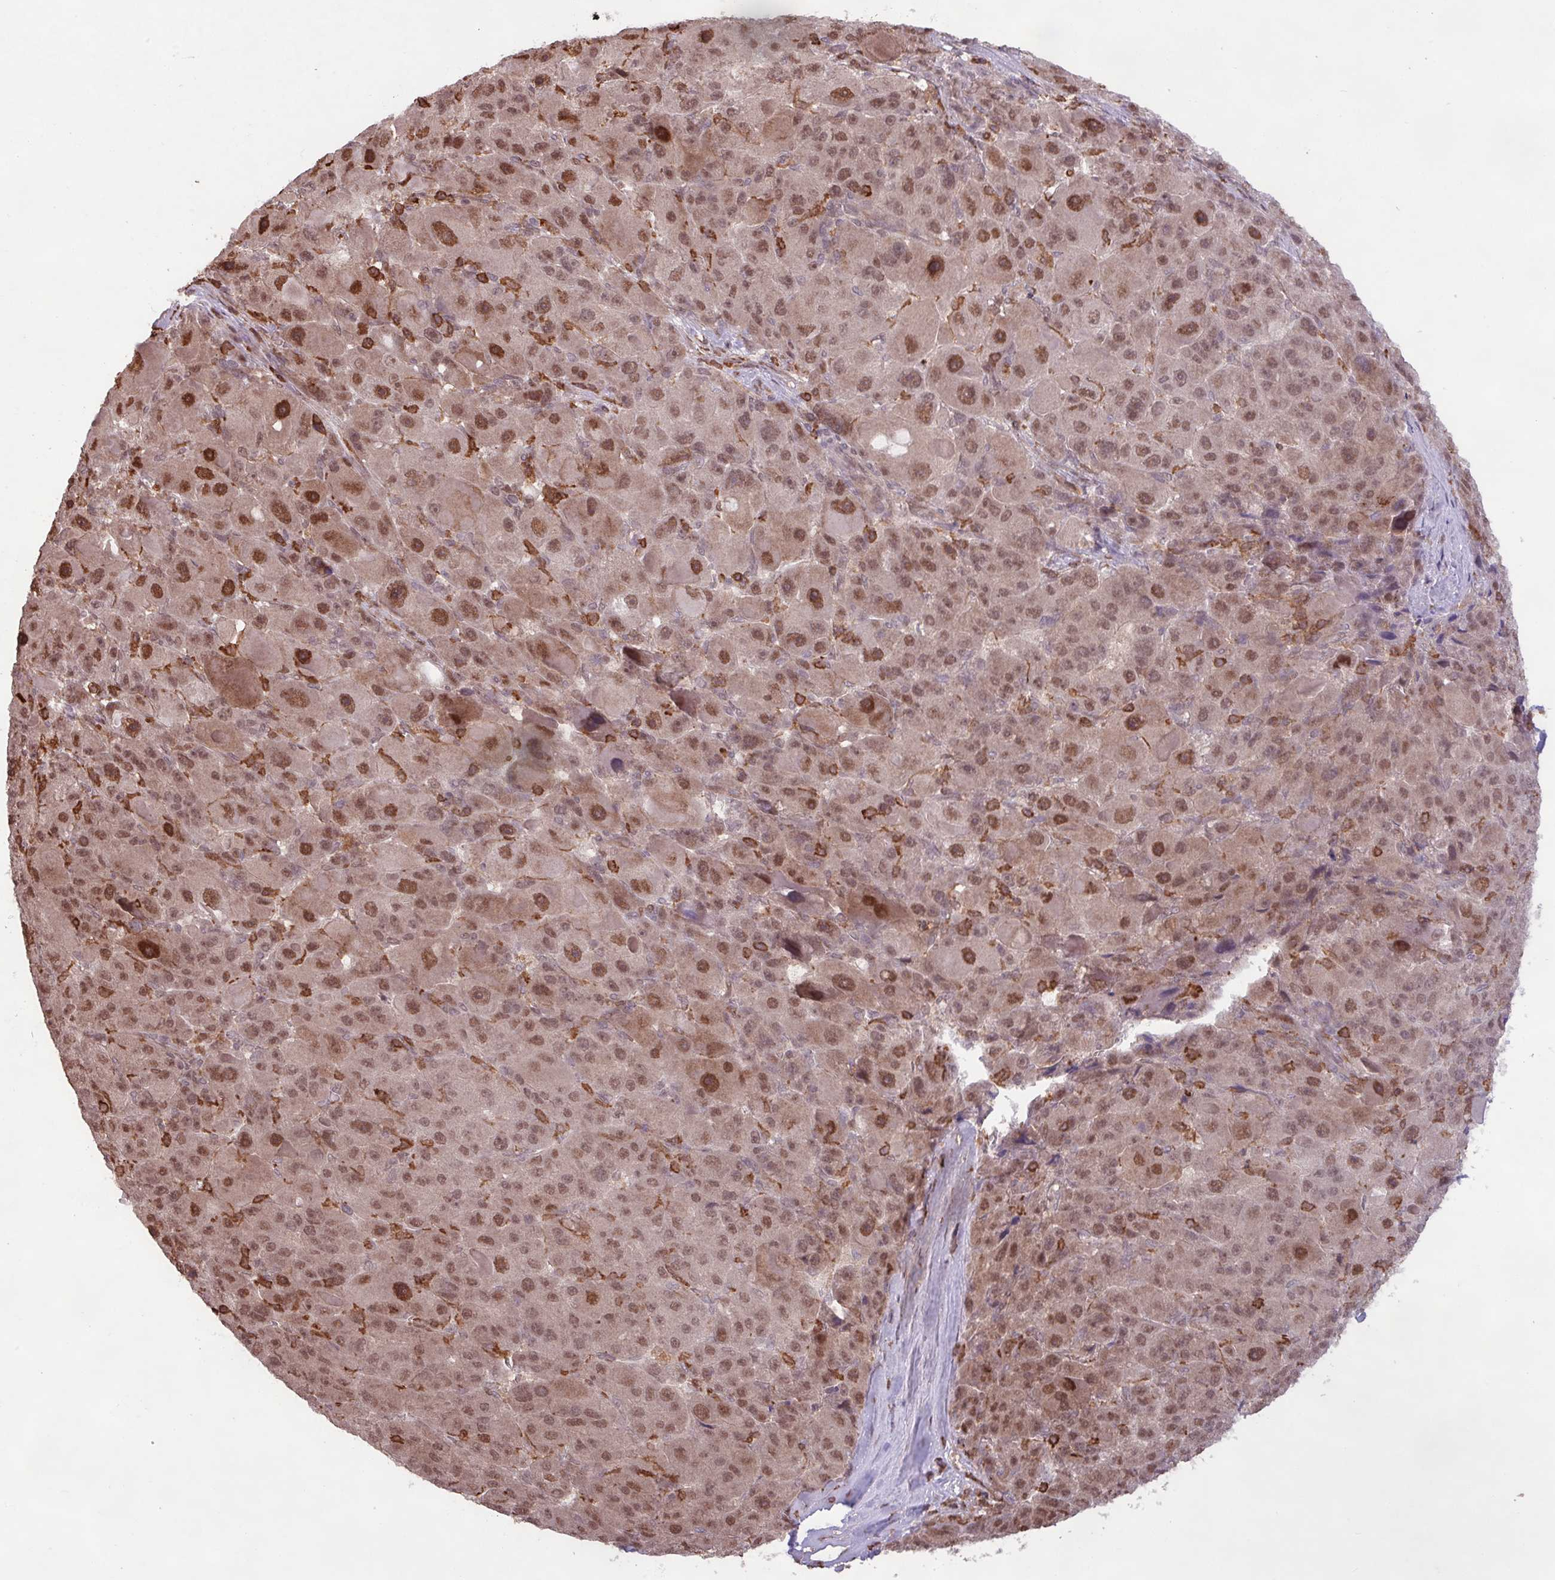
{"staining": {"intensity": "moderate", "quantity": ">75%", "location": "nuclear"}, "tissue": "liver cancer", "cell_type": "Tumor cells", "image_type": "cancer", "snomed": [{"axis": "morphology", "description": "Carcinoma, Hepatocellular, NOS"}, {"axis": "topography", "description": "Liver"}], "caption": "Immunohistochemistry (IHC) of liver cancer reveals medium levels of moderate nuclear staining in about >75% of tumor cells.", "gene": "GON7", "patient": {"sex": "male", "age": 76}}